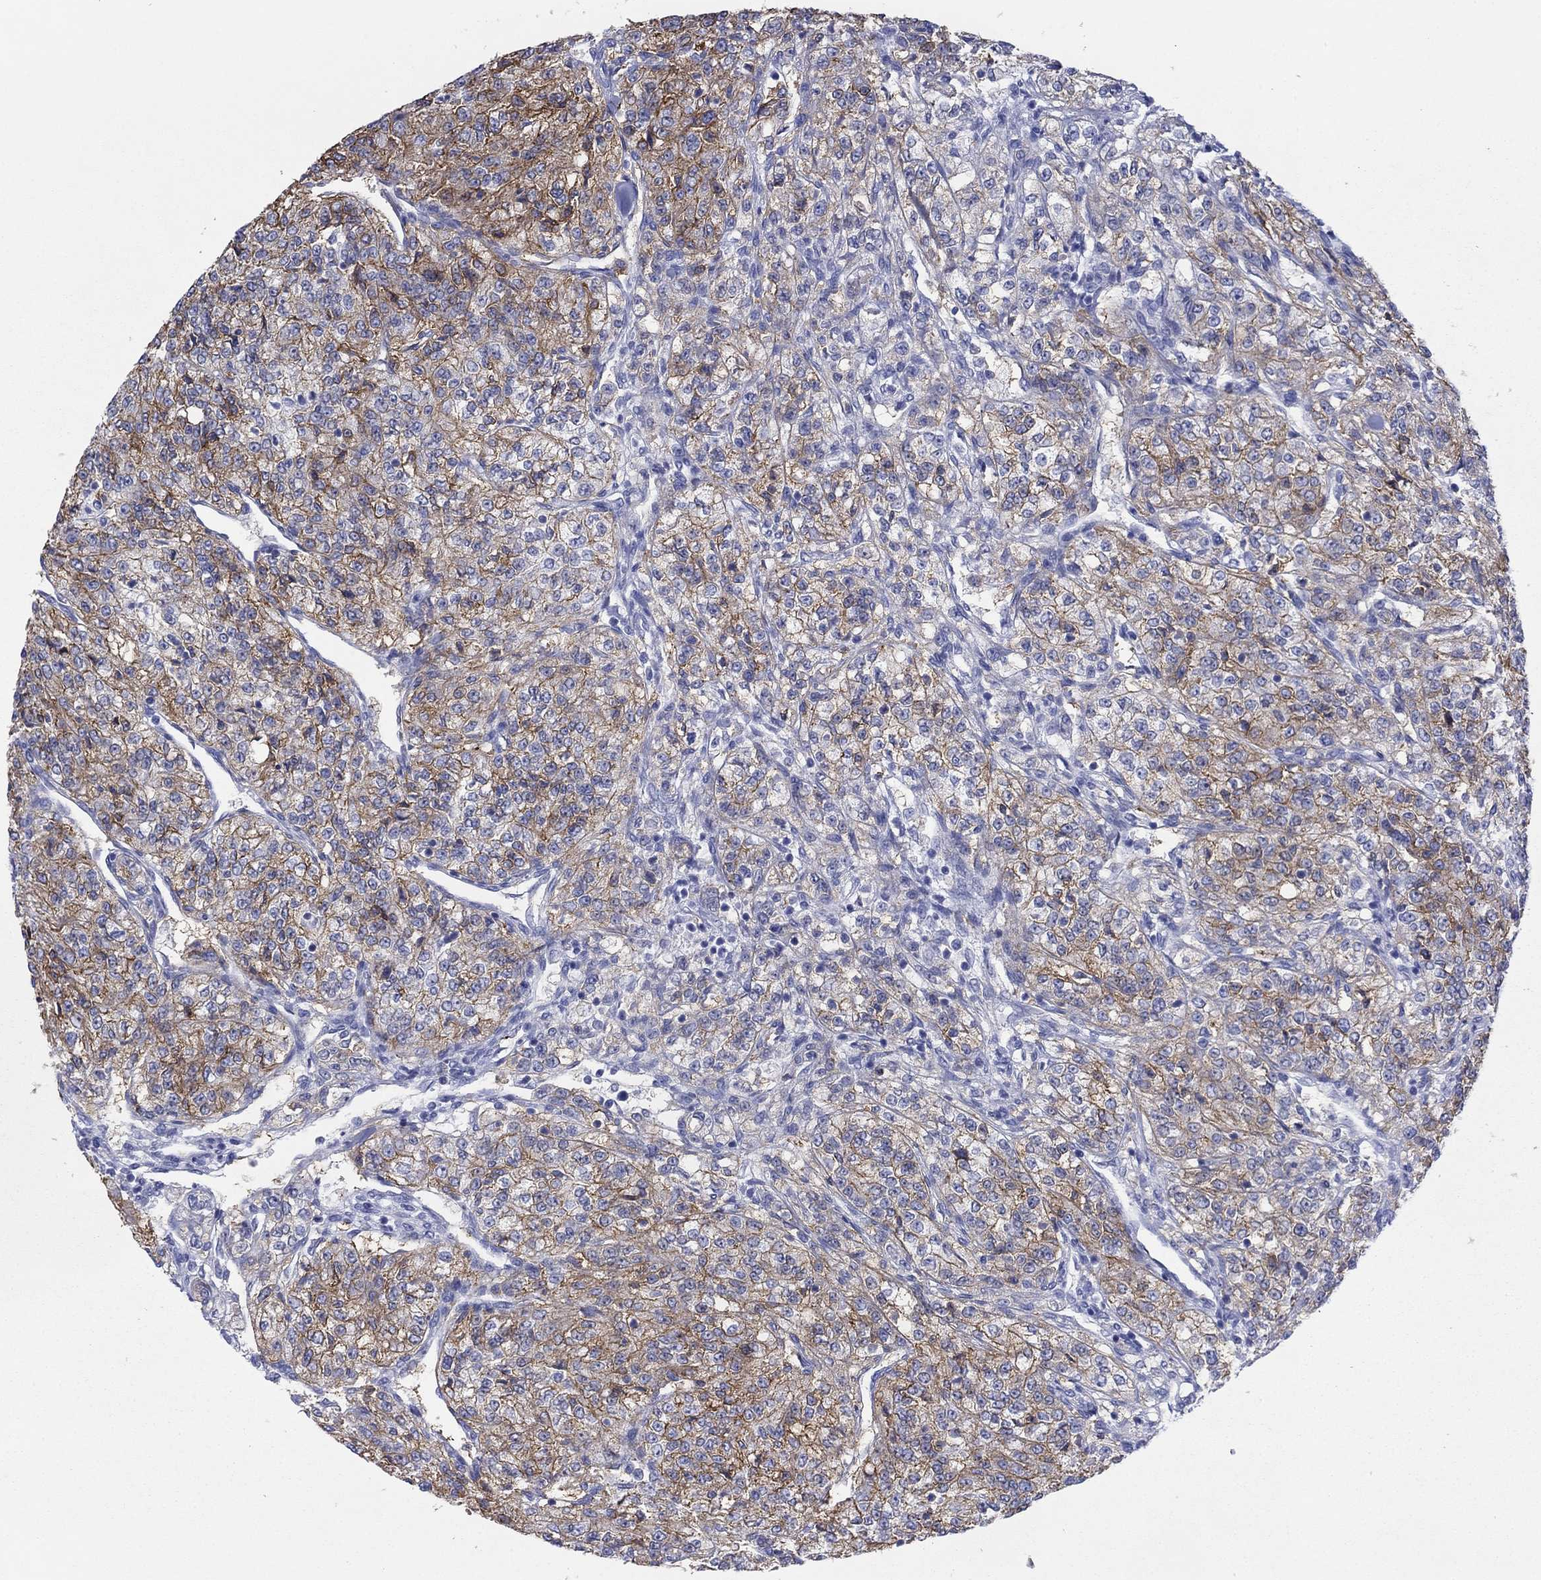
{"staining": {"intensity": "moderate", "quantity": ">75%", "location": "cytoplasmic/membranous"}, "tissue": "renal cancer", "cell_type": "Tumor cells", "image_type": "cancer", "snomed": [{"axis": "morphology", "description": "Adenocarcinoma, NOS"}, {"axis": "topography", "description": "Kidney"}], "caption": "Immunohistochemistry image of neoplastic tissue: human renal cancer (adenocarcinoma) stained using immunohistochemistry (IHC) demonstrates medium levels of moderate protein expression localized specifically in the cytoplasmic/membranous of tumor cells, appearing as a cytoplasmic/membranous brown color.", "gene": "ATP1B1", "patient": {"sex": "female", "age": 63}}